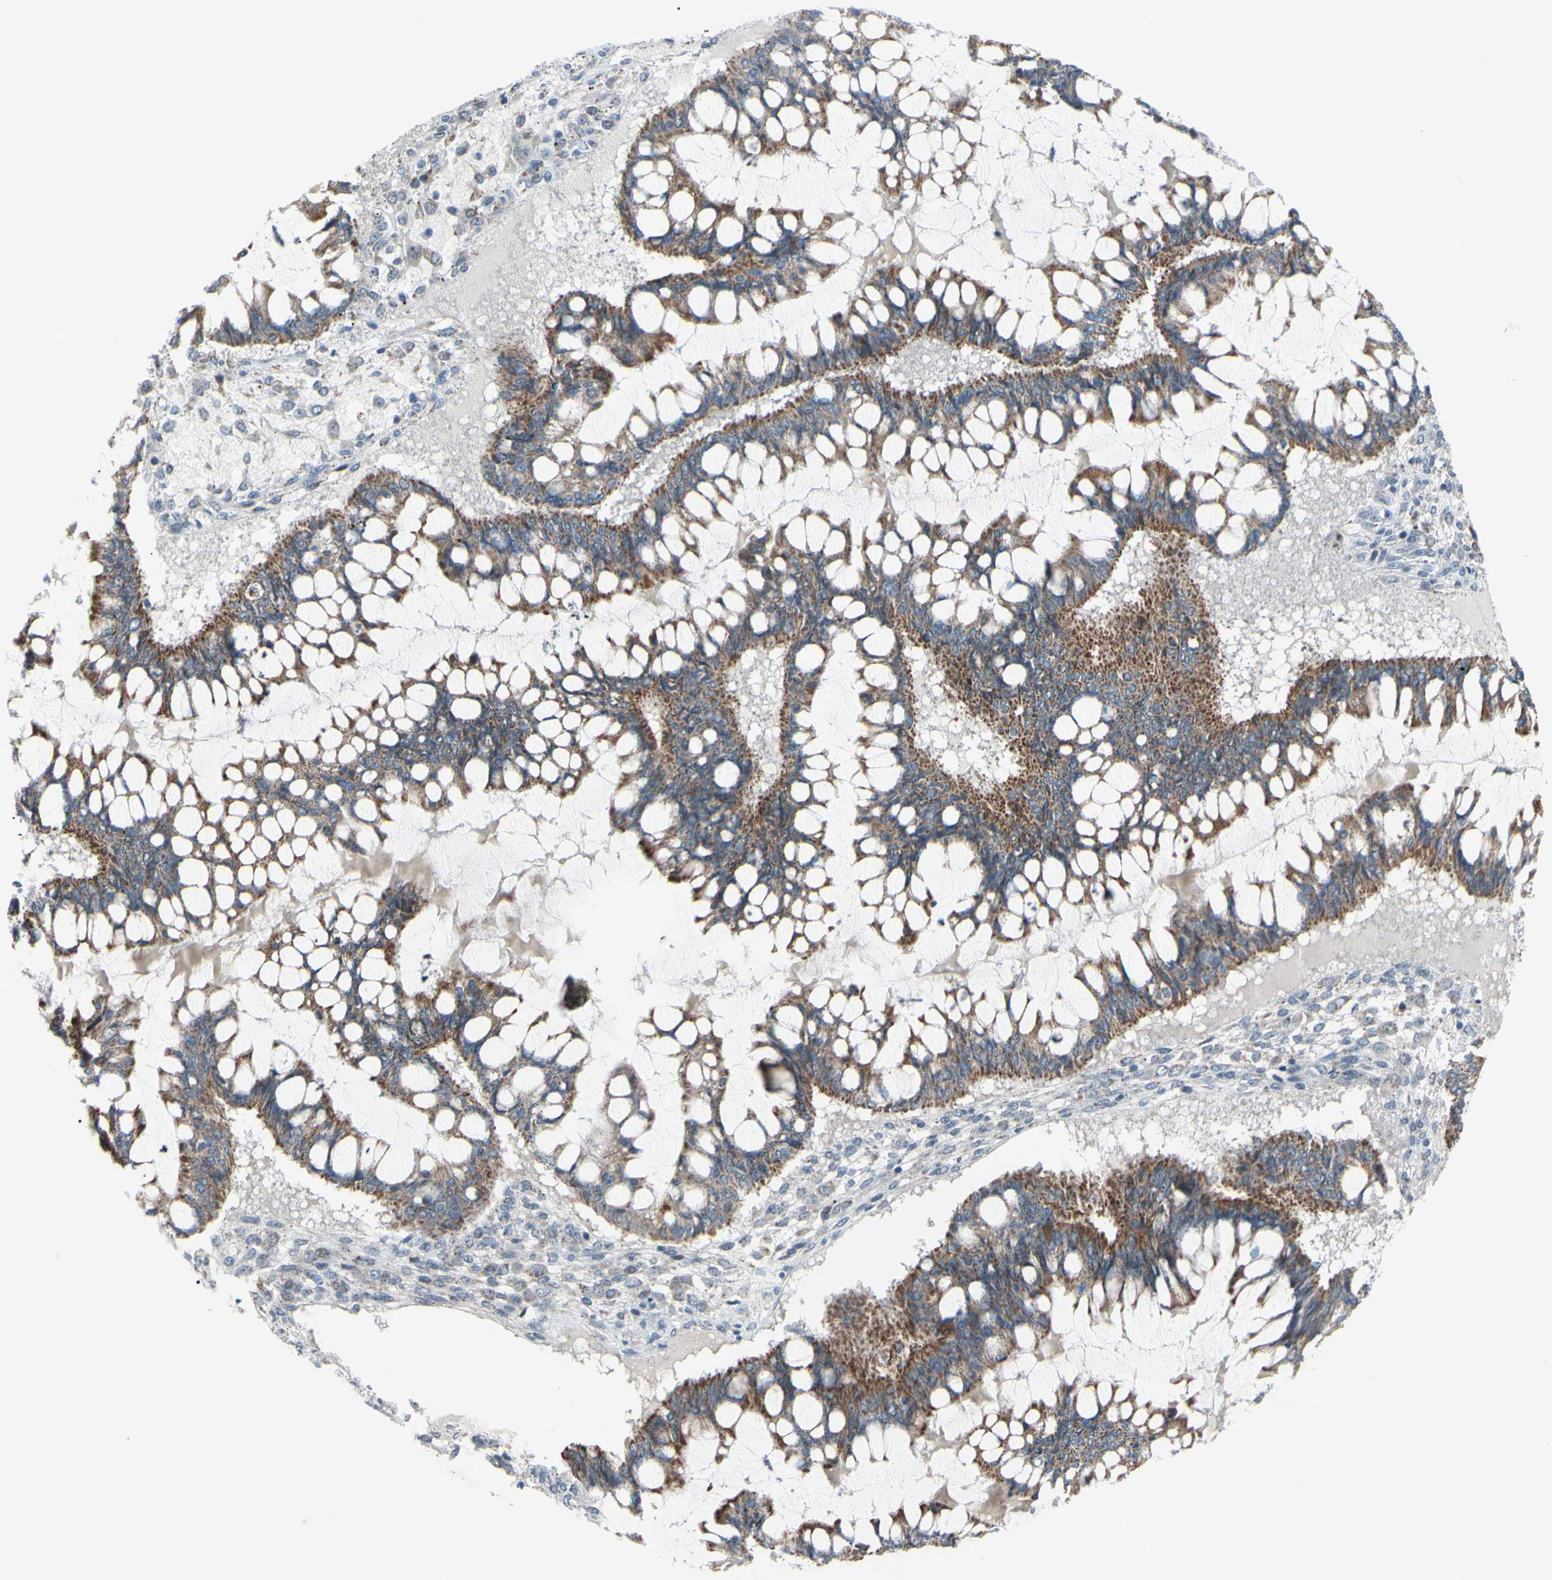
{"staining": {"intensity": "moderate", "quantity": ">75%", "location": "cytoplasmic/membranous"}, "tissue": "ovarian cancer", "cell_type": "Tumor cells", "image_type": "cancer", "snomed": [{"axis": "morphology", "description": "Cystadenocarcinoma, mucinous, NOS"}, {"axis": "topography", "description": "Ovary"}], "caption": "IHC staining of ovarian cancer, which shows medium levels of moderate cytoplasmic/membranous positivity in about >75% of tumor cells indicating moderate cytoplasmic/membranous protein staining. The staining was performed using DAB (3,3'-diaminobenzidine) (brown) for protein detection and nuclei were counterstained in hematoxylin (blue).", "gene": "GLT8D1", "patient": {"sex": "female", "age": 73}}